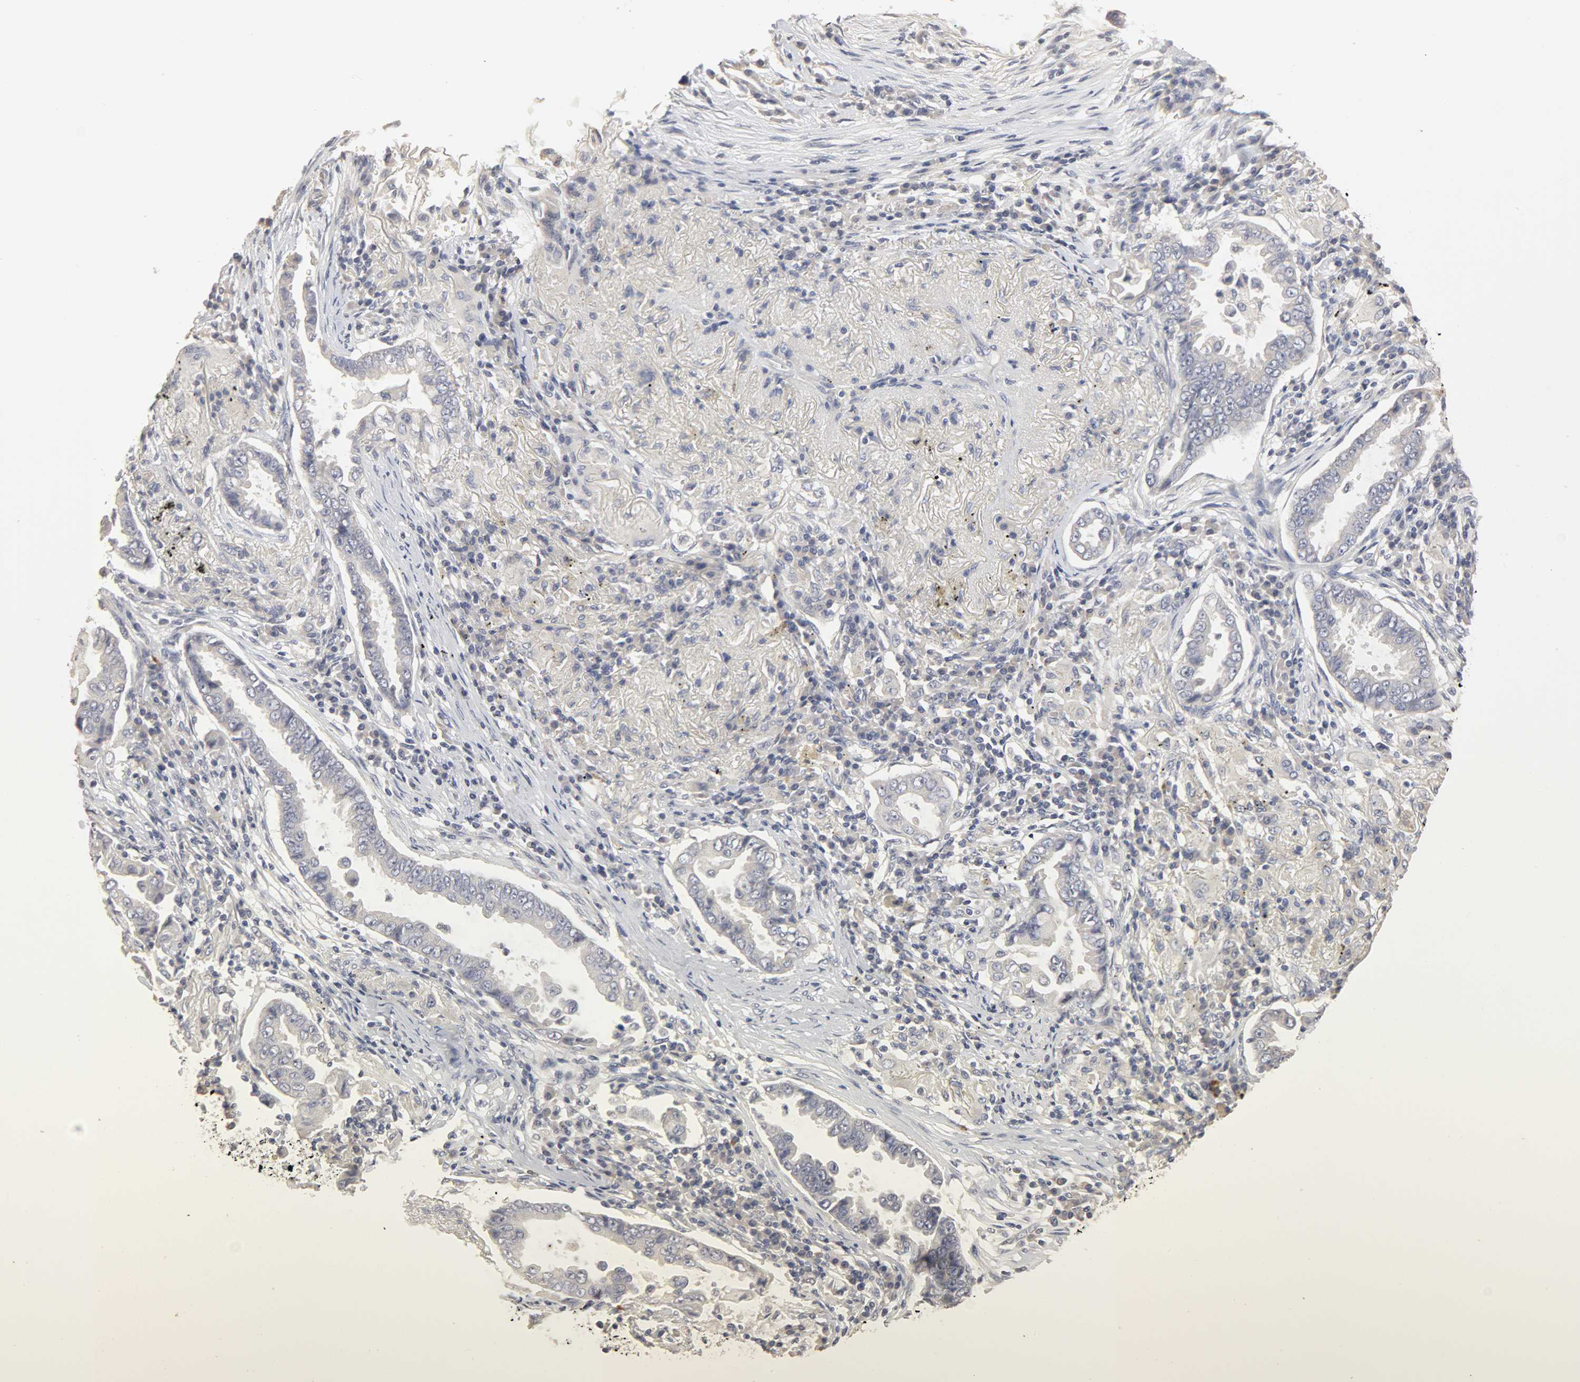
{"staining": {"intensity": "negative", "quantity": "none", "location": "none"}, "tissue": "lung cancer", "cell_type": "Tumor cells", "image_type": "cancer", "snomed": [{"axis": "morphology", "description": "Normal tissue, NOS"}, {"axis": "morphology", "description": "Inflammation, NOS"}, {"axis": "morphology", "description": "Adenocarcinoma, NOS"}, {"axis": "topography", "description": "Lung"}], "caption": "This is an immunohistochemistry (IHC) photomicrograph of human lung cancer (adenocarcinoma). There is no staining in tumor cells.", "gene": "SLC10A2", "patient": {"sex": "female", "age": 64}}